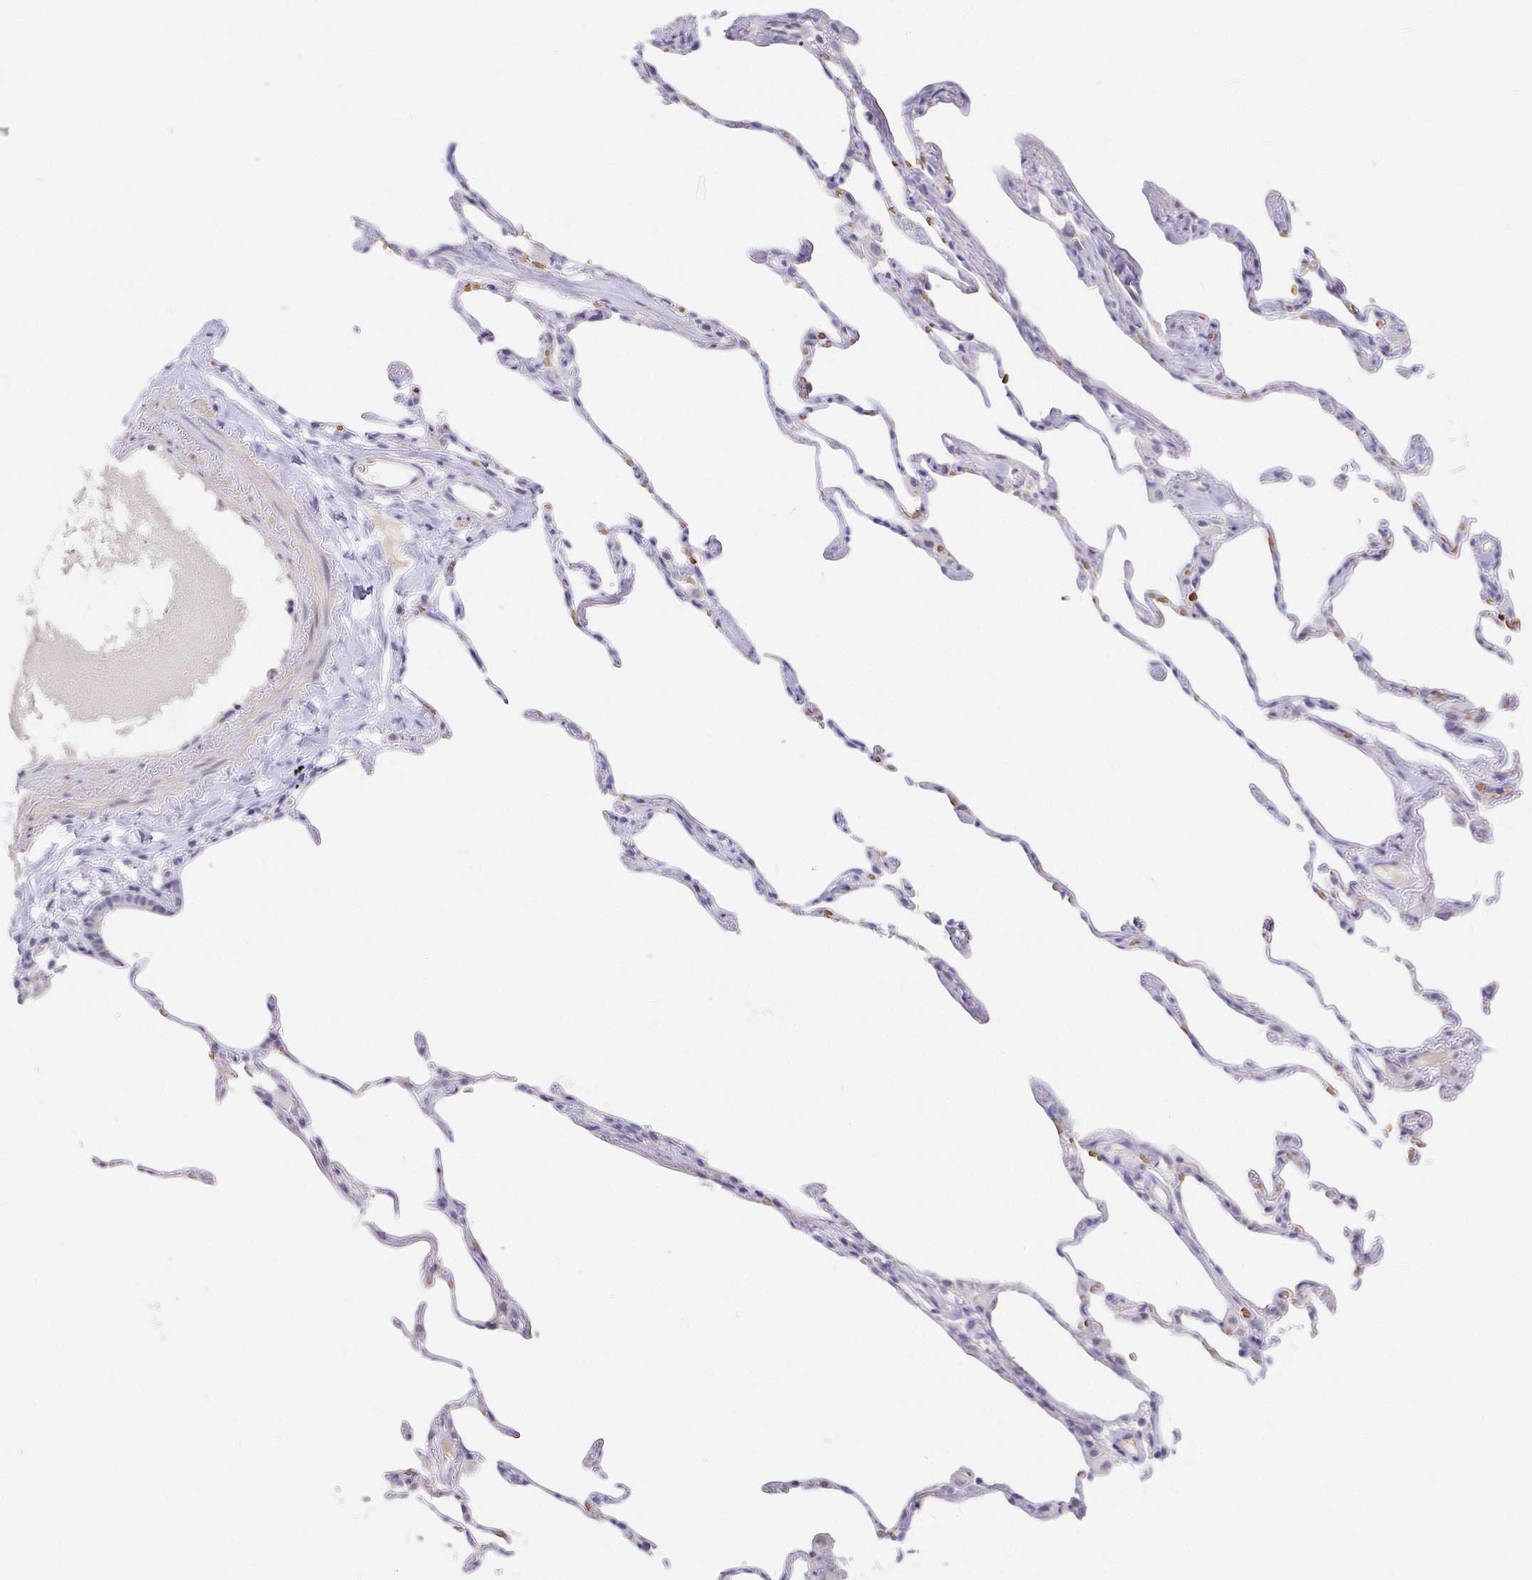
{"staining": {"intensity": "negative", "quantity": "none", "location": "none"}, "tissue": "lung", "cell_type": "Alveolar cells", "image_type": "normal", "snomed": [{"axis": "morphology", "description": "Normal tissue, NOS"}, {"axis": "topography", "description": "Lung"}], "caption": "A high-resolution image shows immunohistochemistry staining of benign lung, which reveals no significant expression in alveolar cells. (DAB IHC visualized using brightfield microscopy, high magnification).", "gene": "FGF21", "patient": {"sex": "female", "age": 57}}